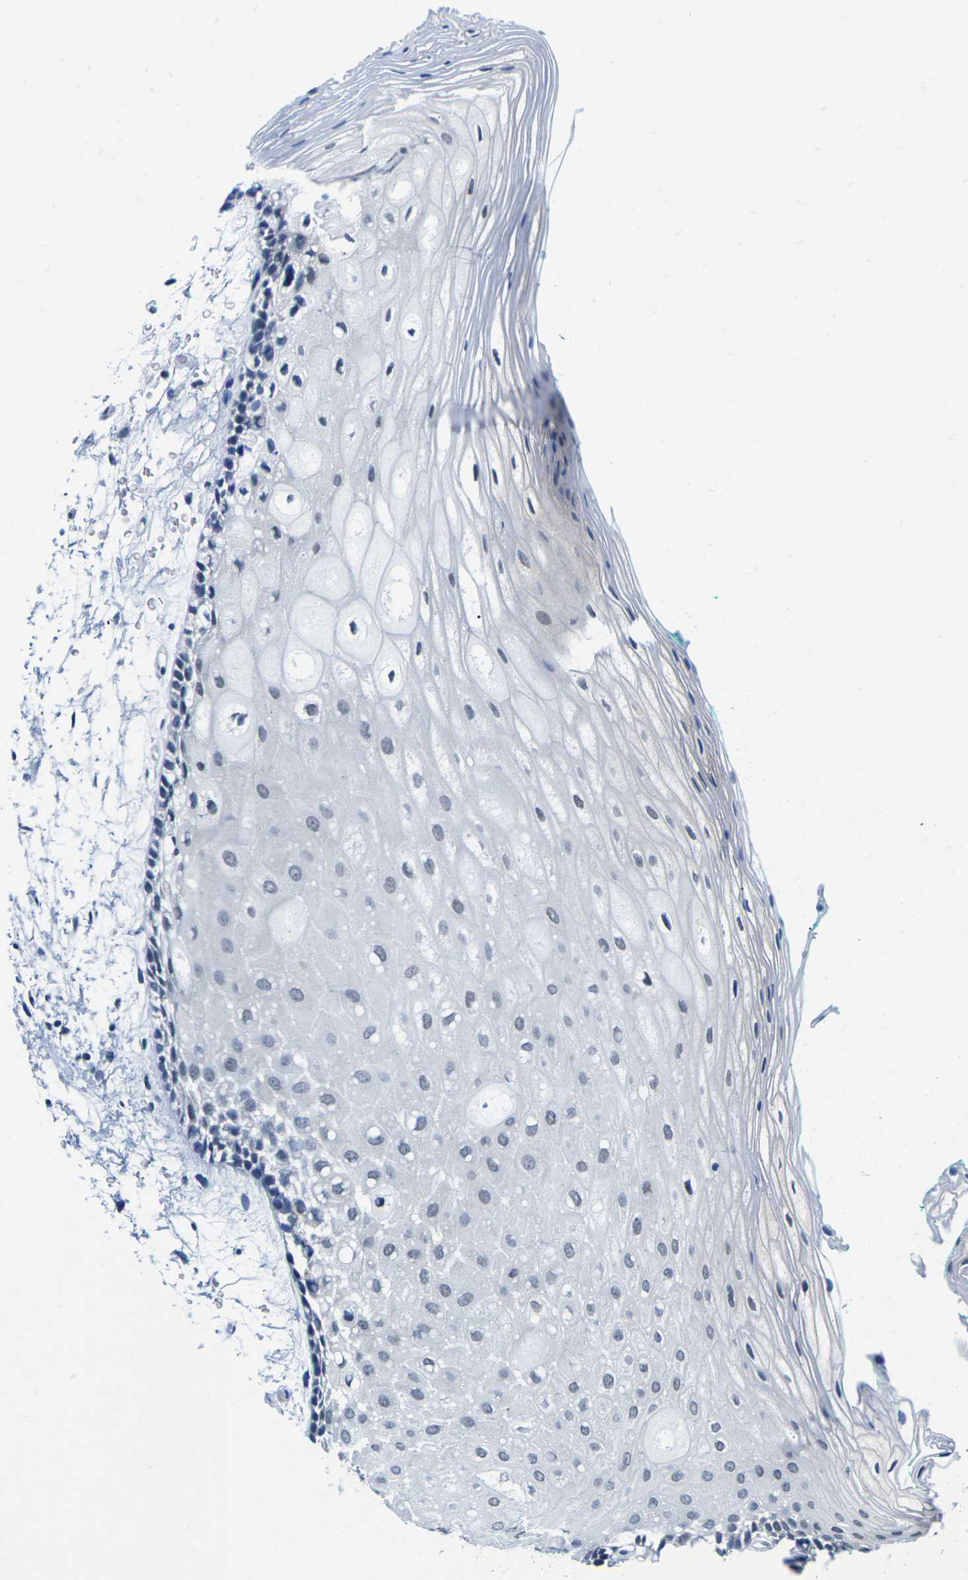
{"staining": {"intensity": "moderate", "quantity": "<25%", "location": "nuclear"}, "tissue": "oral mucosa", "cell_type": "Squamous epithelial cells", "image_type": "normal", "snomed": [{"axis": "morphology", "description": "Normal tissue, NOS"}, {"axis": "topography", "description": "Skeletal muscle"}, {"axis": "topography", "description": "Oral tissue"}, {"axis": "topography", "description": "Peripheral nerve tissue"}], "caption": "DAB (3,3'-diaminobenzidine) immunohistochemical staining of unremarkable human oral mucosa demonstrates moderate nuclear protein staining in approximately <25% of squamous epithelial cells.", "gene": "UBA7", "patient": {"sex": "female", "age": 84}}